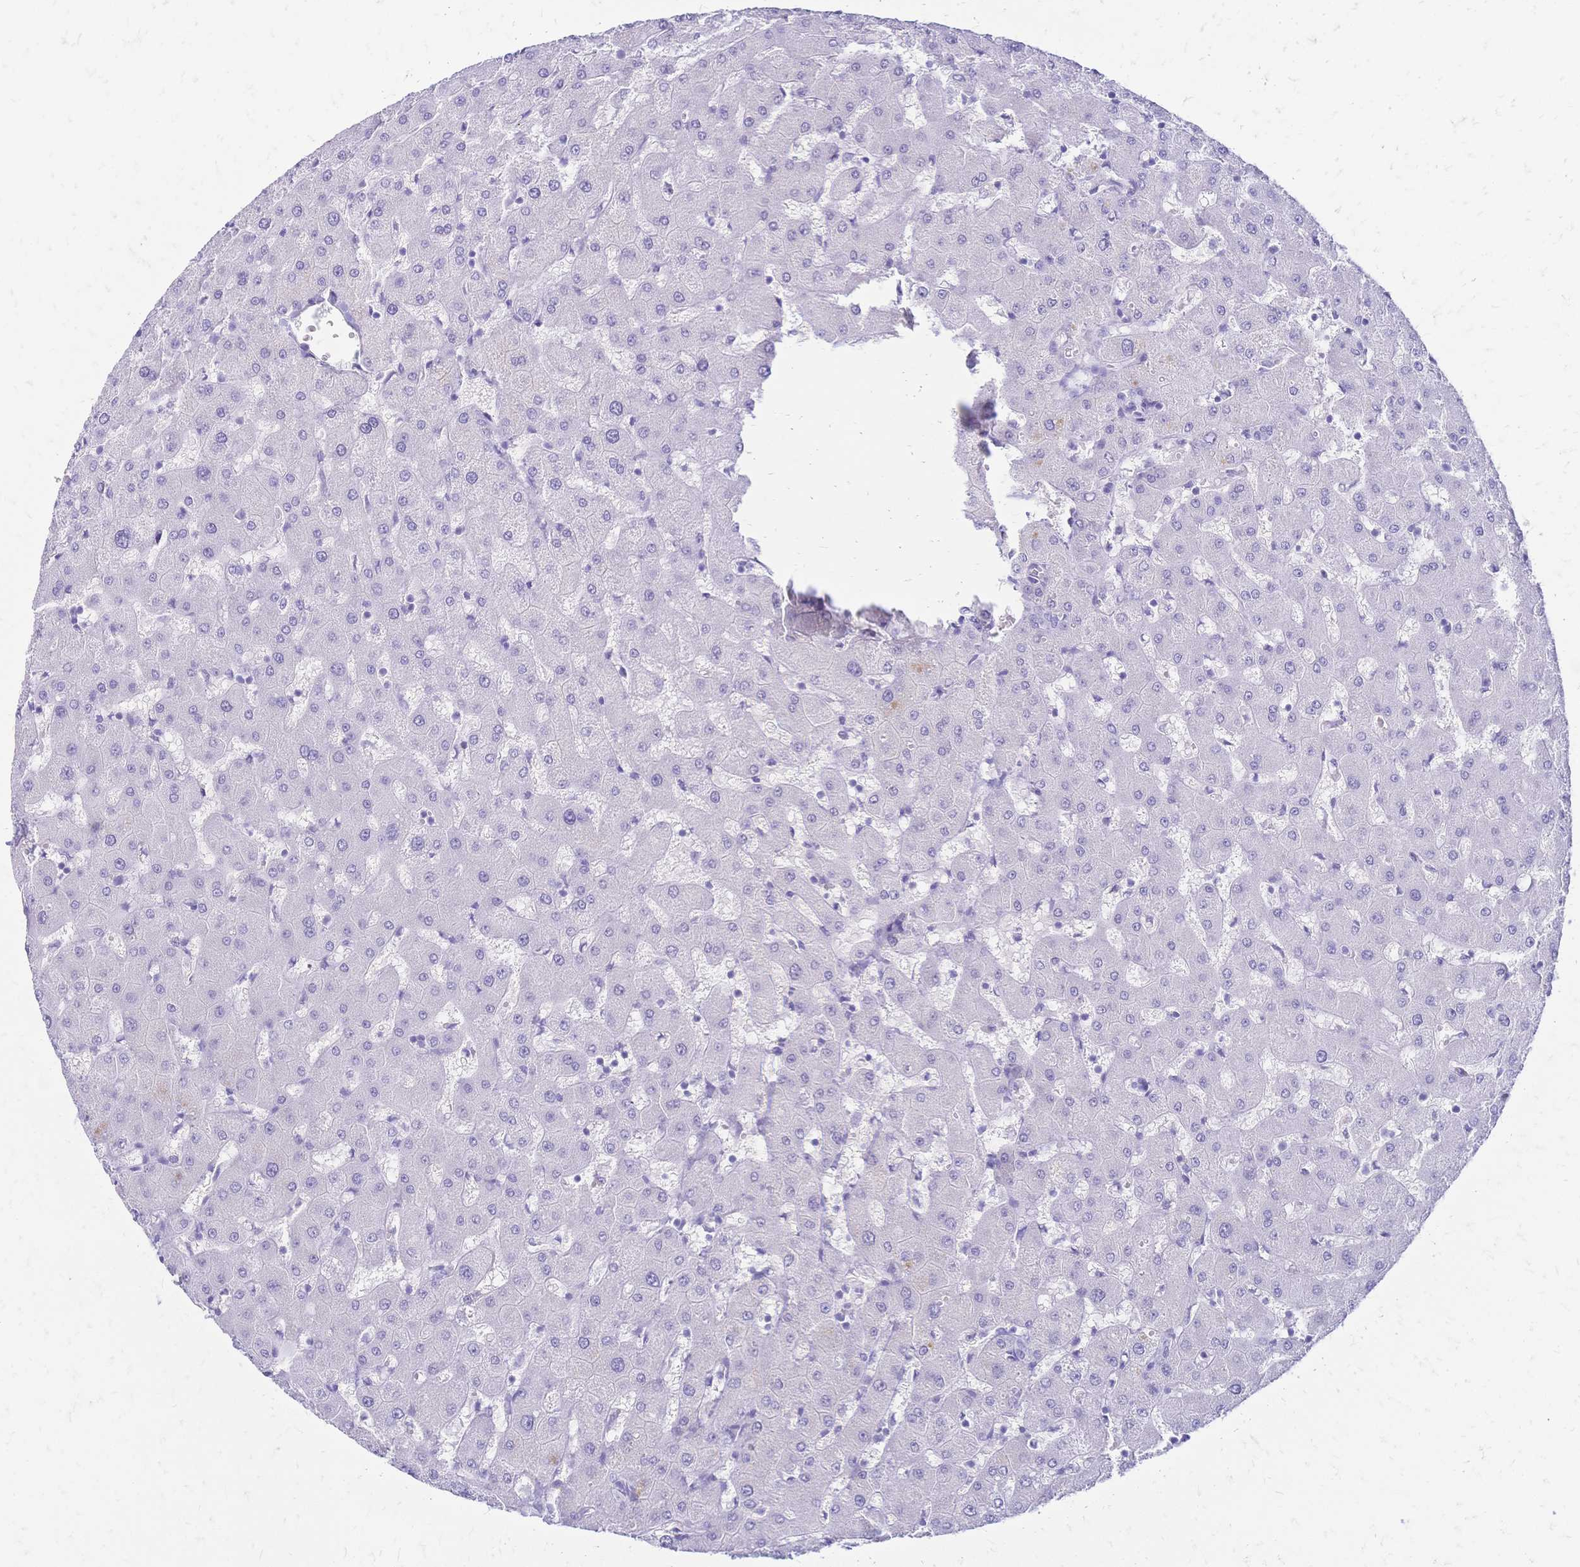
{"staining": {"intensity": "negative", "quantity": "none", "location": "none"}, "tissue": "liver", "cell_type": "Cholangiocytes", "image_type": "normal", "snomed": [{"axis": "morphology", "description": "Normal tissue, NOS"}, {"axis": "topography", "description": "Liver"}], "caption": "The photomicrograph exhibits no significant staining in cholangiocytes of liver.", "gene": "FA2H", "patient": {"sex": "female", "age": 63}}